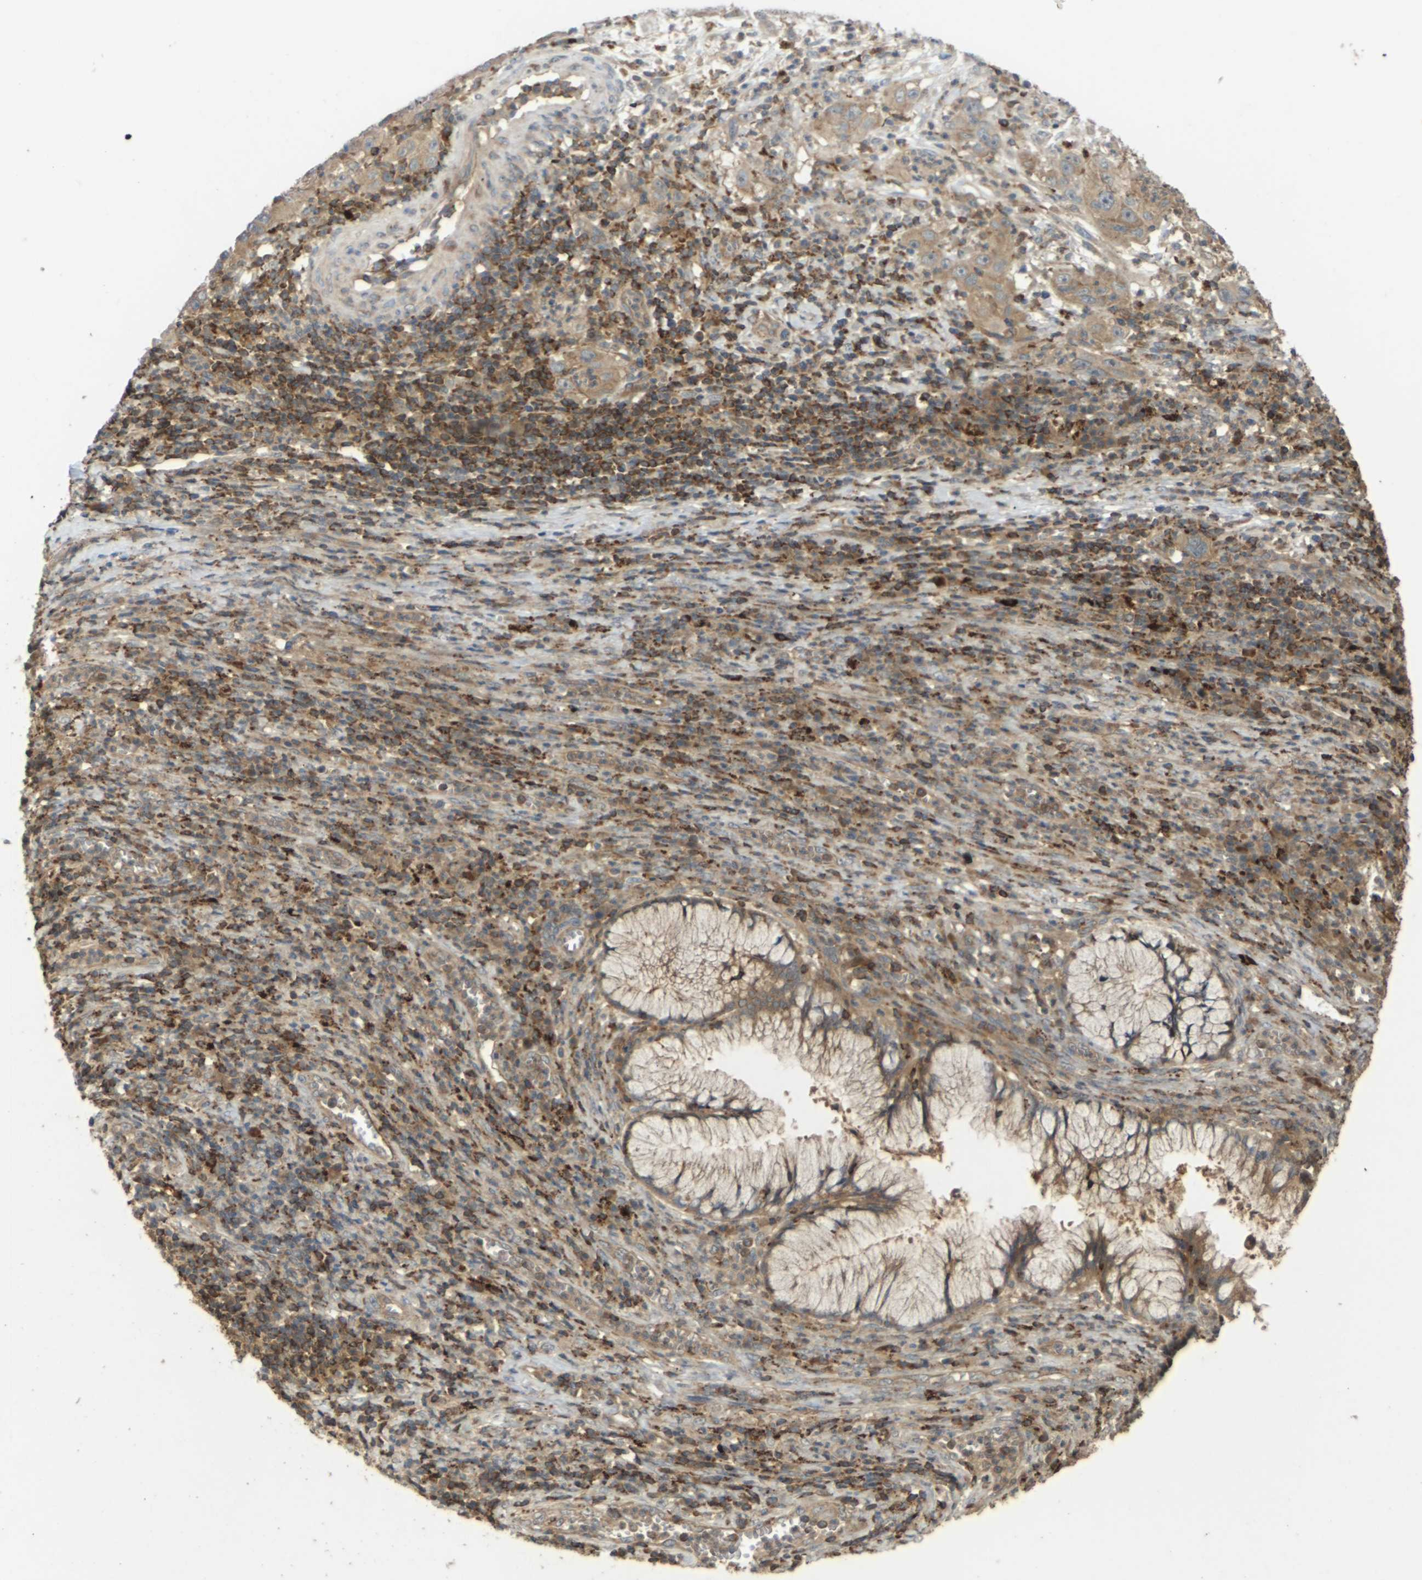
{"staining": {"intensity": "moderate", "quantity": ">75%", "location": "cytoplasmic/membranous"}, "tissue": "cervical cancer", "cell_type": "Tumor cells", "image_type": "cancer", "snomed": [{"axis": "morphology", "description": "Squamous cell carcinoma, NOS"}, {"axis": "topography", "description": "Cervix"}], "caption": "Squamous cell carcinoma (cervical) stained with a protein marker reveals moderate staining in tumor cells.", "gene": "KSR1", "patient": {"sex": "female", "age": 32}}